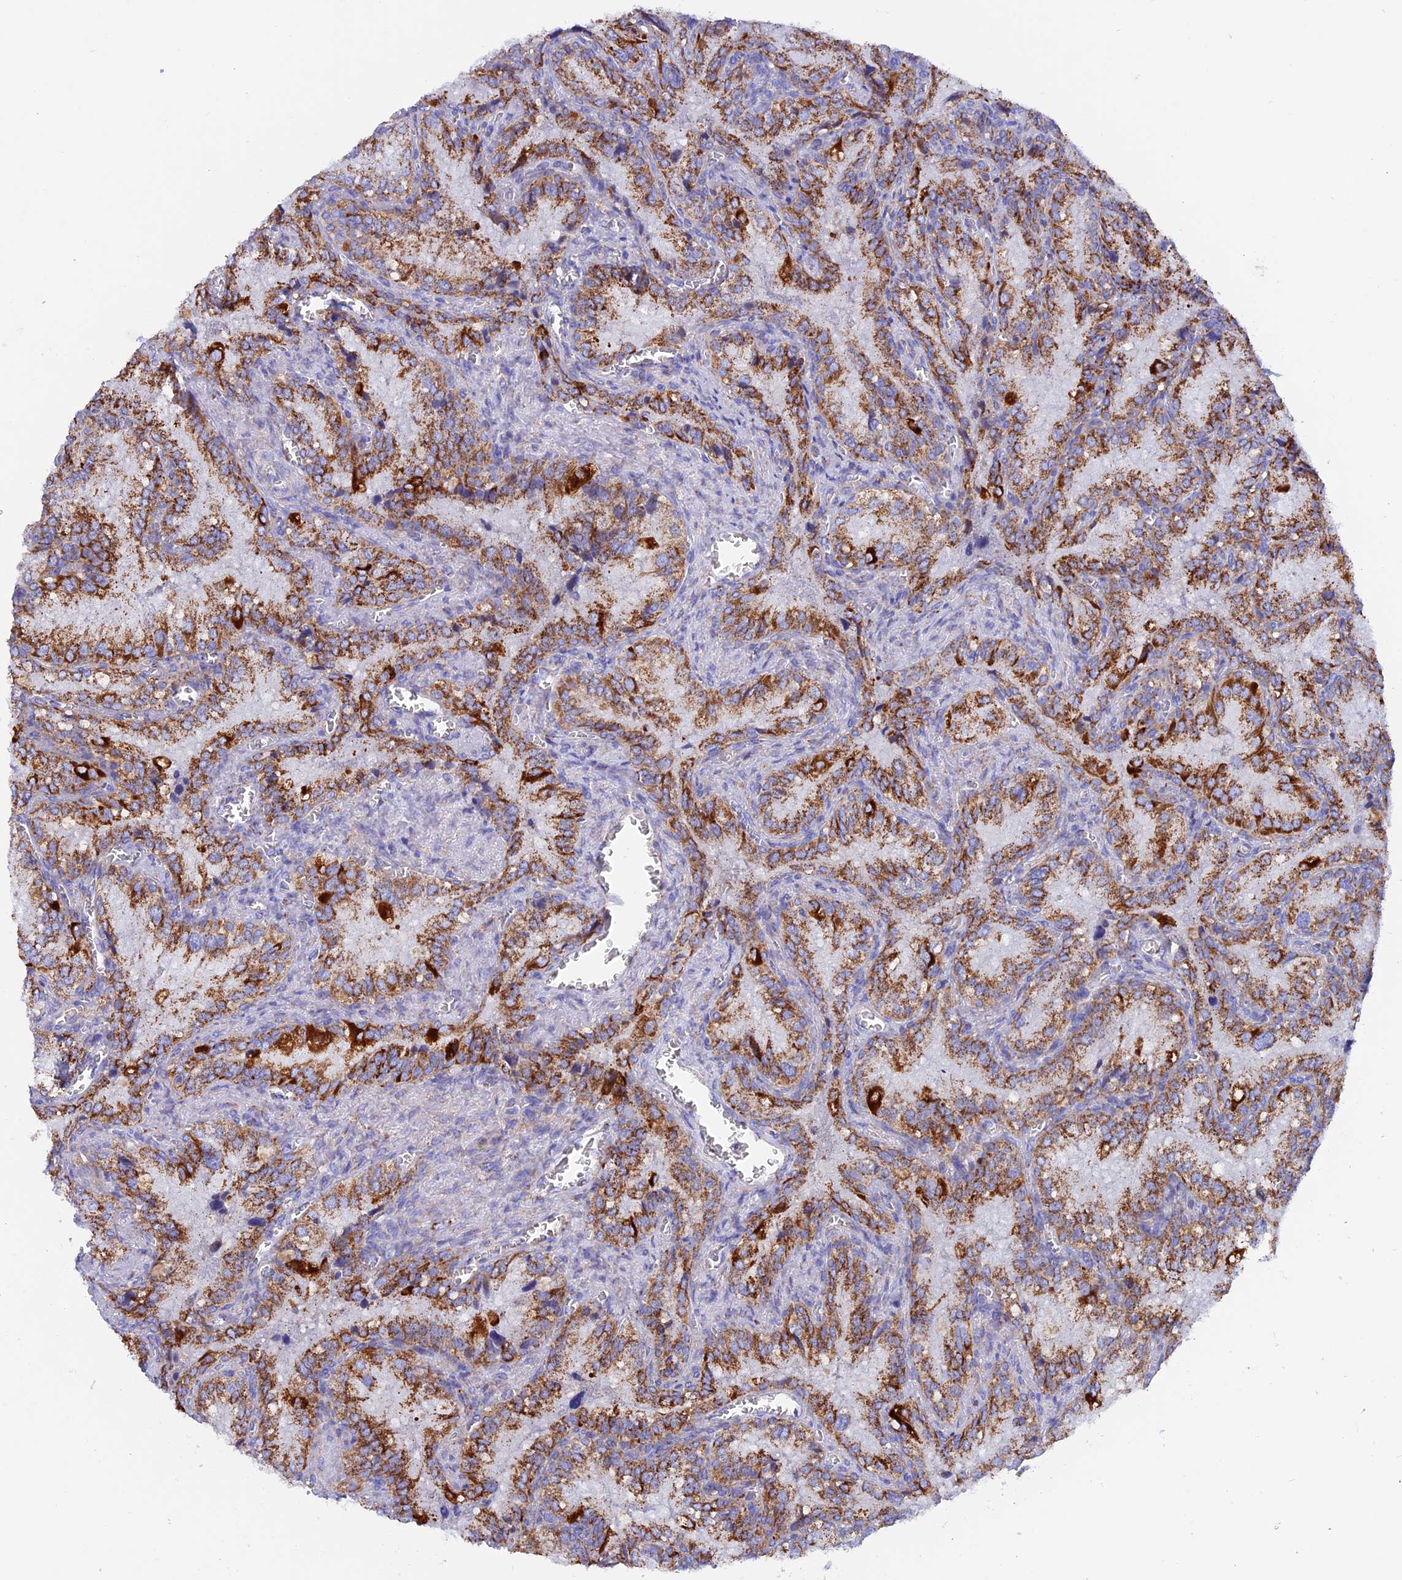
{"staining": {"intensity": "strong", "quantity": ">75%", "location": "cytoplasmic/membranous"}, "tissue": "seminal vesicle", "cell_type": "Glandular cells", "image_type": "normal", "snomed": [{"axis": "morphology", "description": "Normal tissue, NOS"}, {"axis": "topography", "description": "Seminal veicle"}], "caption": "High-magnification brightfield microscopy of benign seminal vesicle stained with DAB (brown) and counterstained with hematoxylin (blue). glandular cells exhibit strong cytoplasmic/membranous positivity is appreciated in about>75% of cells. (DAB (3,3'-diaminobenzidine) = brown stain, brightfield microscopy at high magnification).", "gene": "GCDH", "patient": {"sex": "male", "age": 62}}